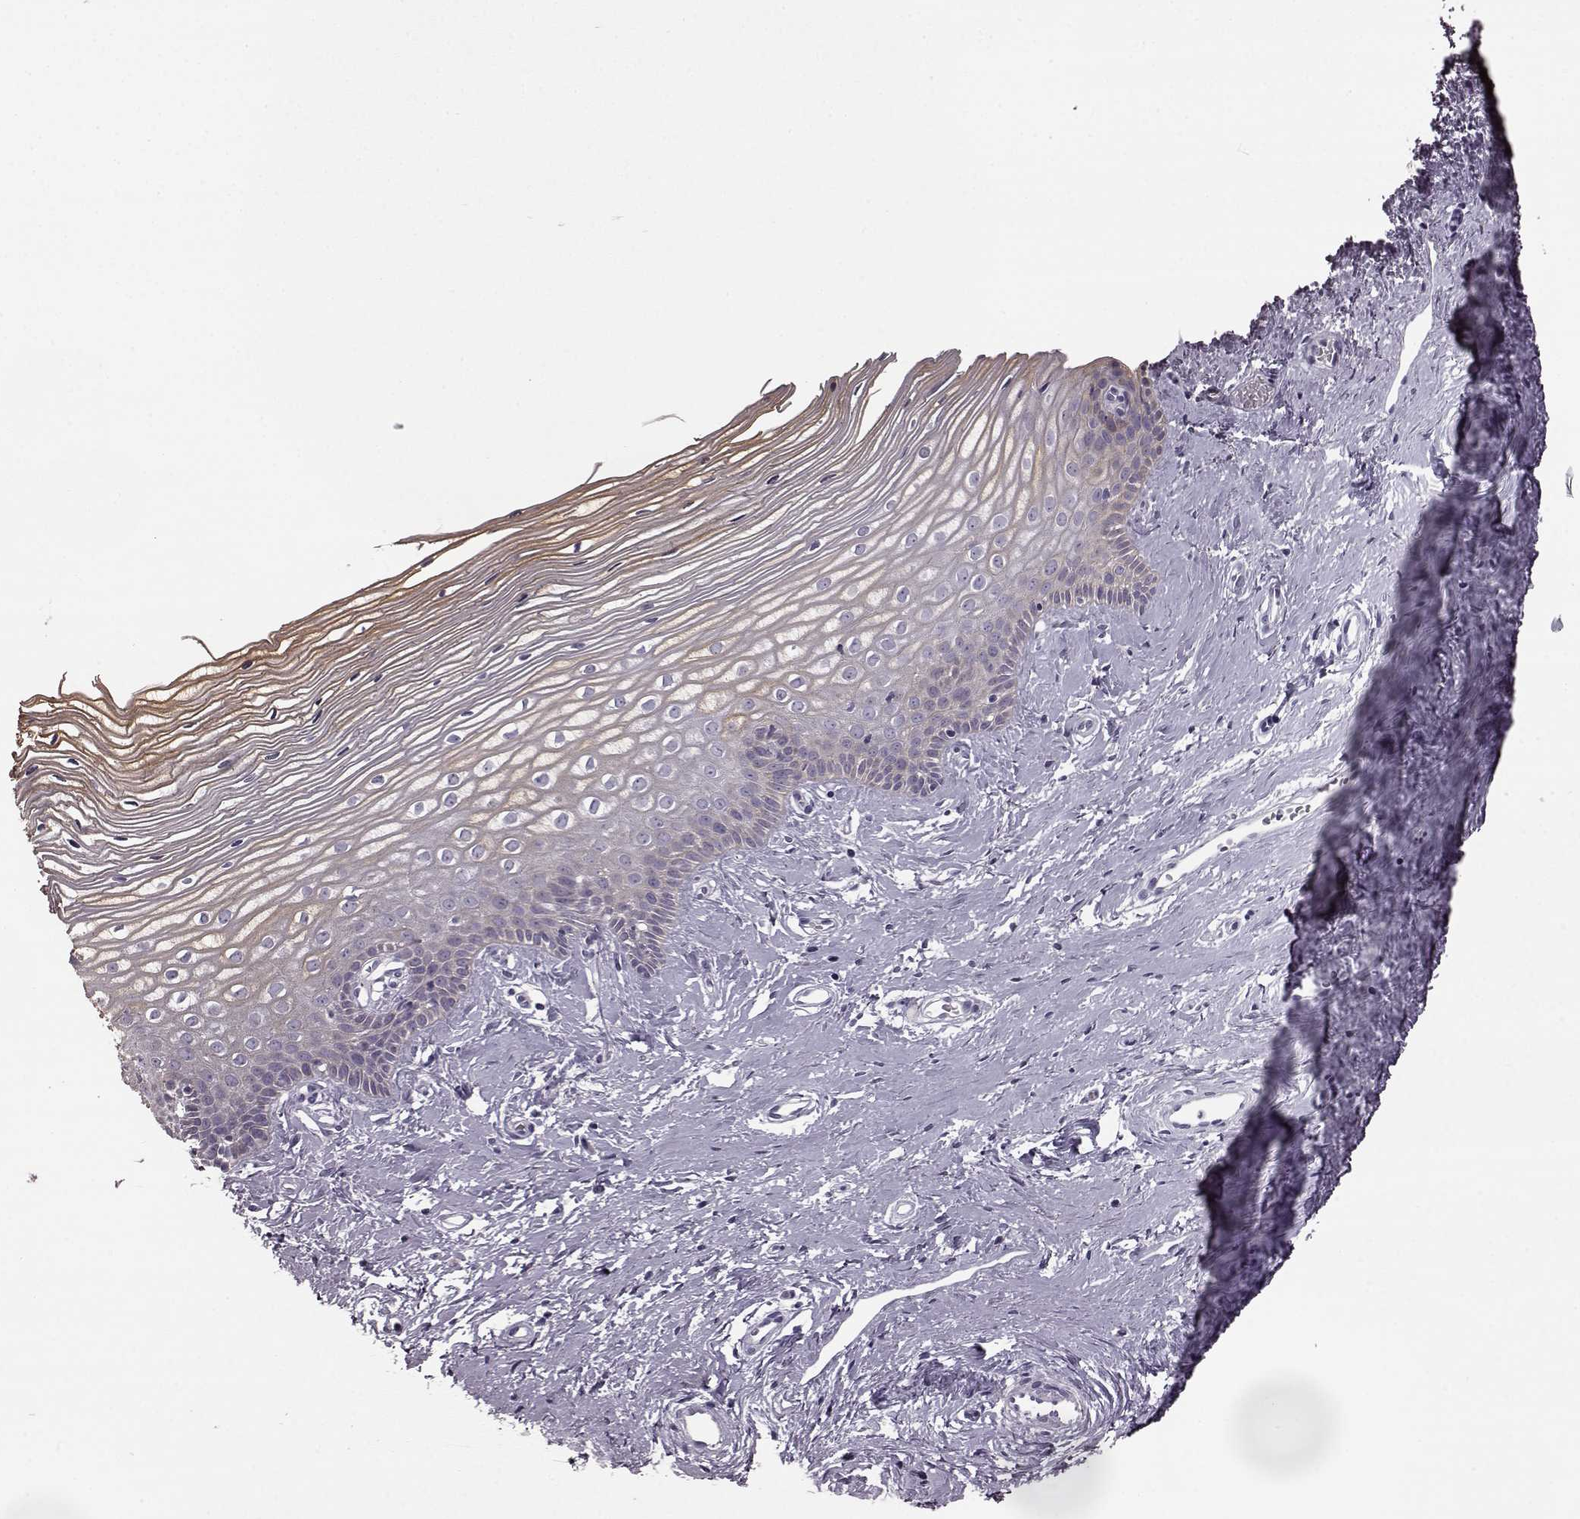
{"staining": {"intensity": "negative", "quantity": "none", "location": "none"}, "tissue": "cervix", "cell_type": "Glandular cells", "image_type": "normal", "snomed": [{"axis": "morphology", "description": "Normal tissue, NOS"}, {"axis": "topography", "description": "Cervix"}], "caption": "High magnification brightfield microscopy of unremarkable cervix stained with DAB (brown) and counterstained with hematoxylin (blue): glandular cells show no significant staining.", "gene": "ODAD4", "patient": {"sex": "female", "age": 40}}